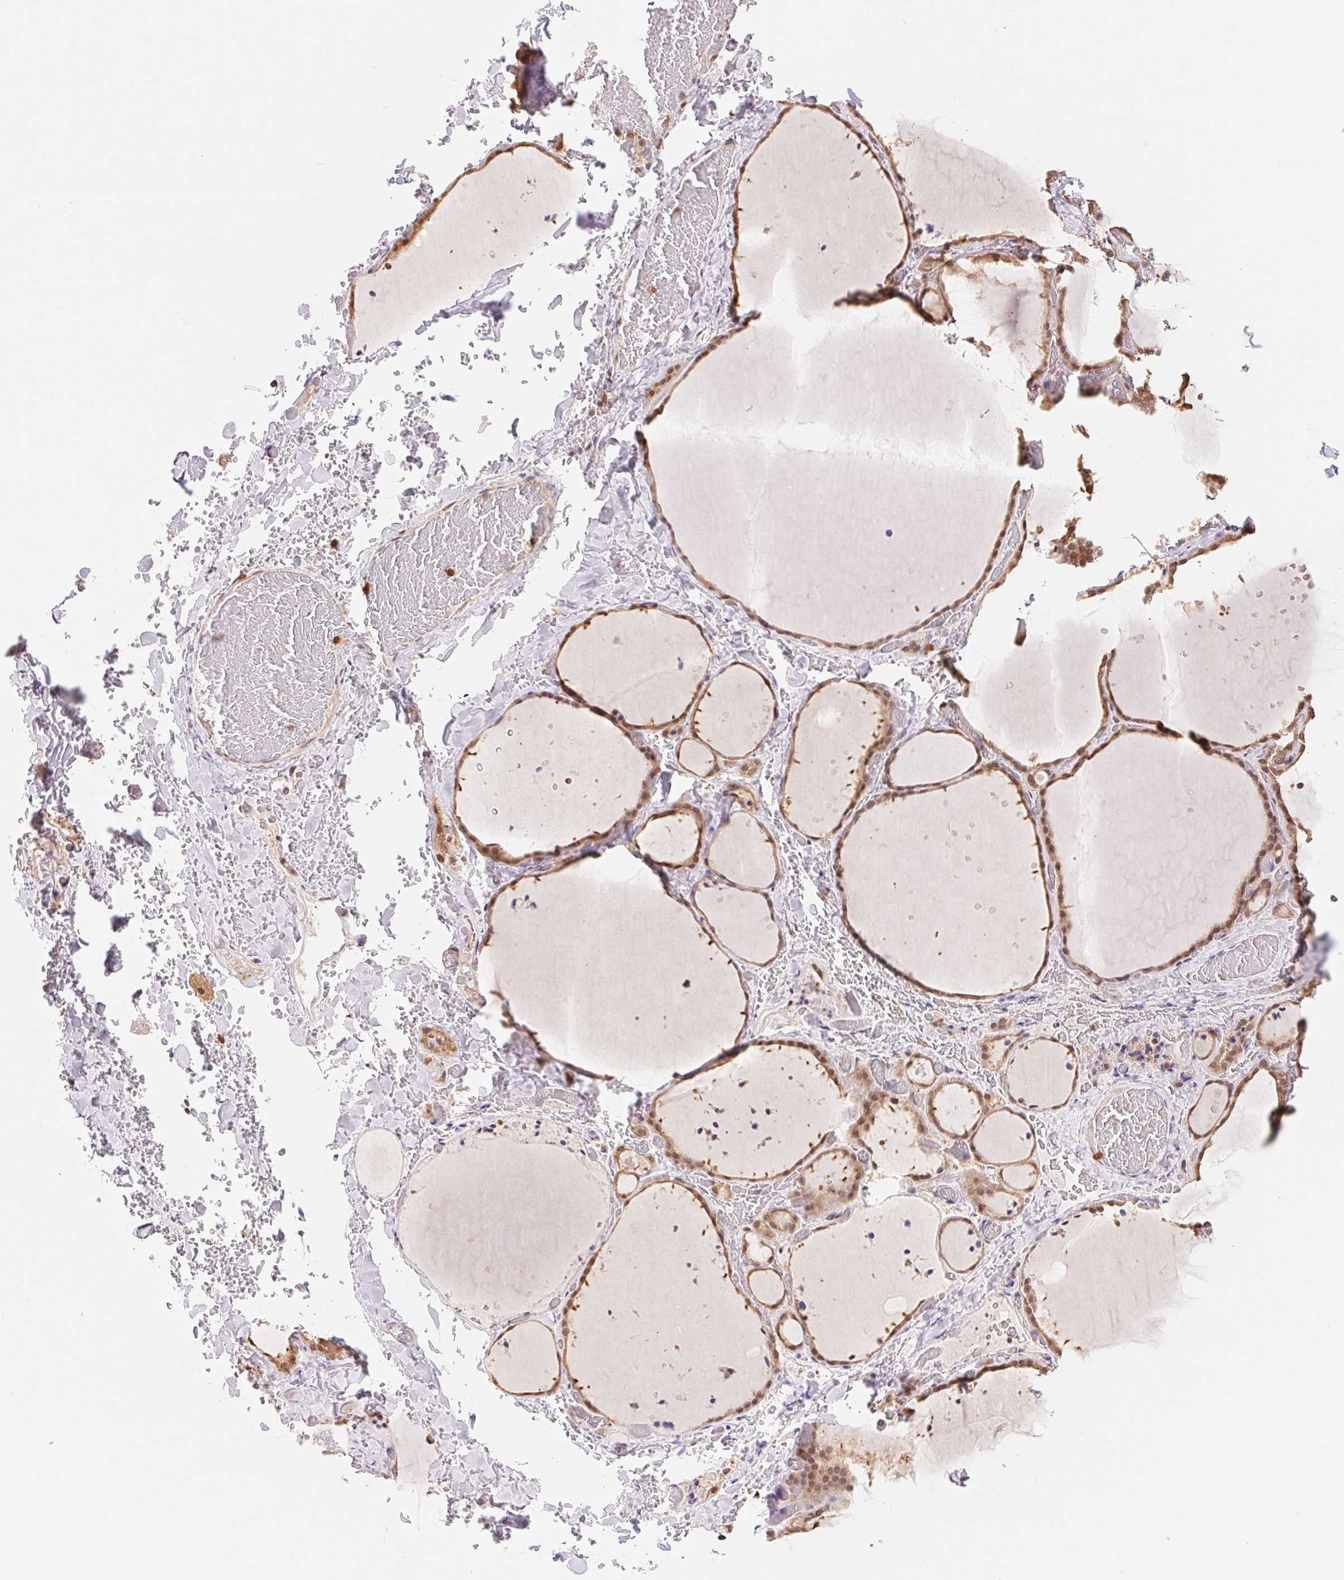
{"staining": {"intensity": "moderate", "quantity": ">75%", "location": "cytoplasmic/membranous,nuclear"}, "tissue": "thyroid gland", "cell_type": "Glandular cells", "image_type": "normal", "snomed": [{"axis": "morphology", "description": "Normal tissue, NOS"}, {"axis": "topography", "description": "Thyroid gland"}], "caption": "Moderate cytoplasmic/membranous,nuclear staining is seen in about >75% of glandular cells in benign thyroid gland.", "gene": "CDC123", "patient": {"sex": "female", "age": 36}}